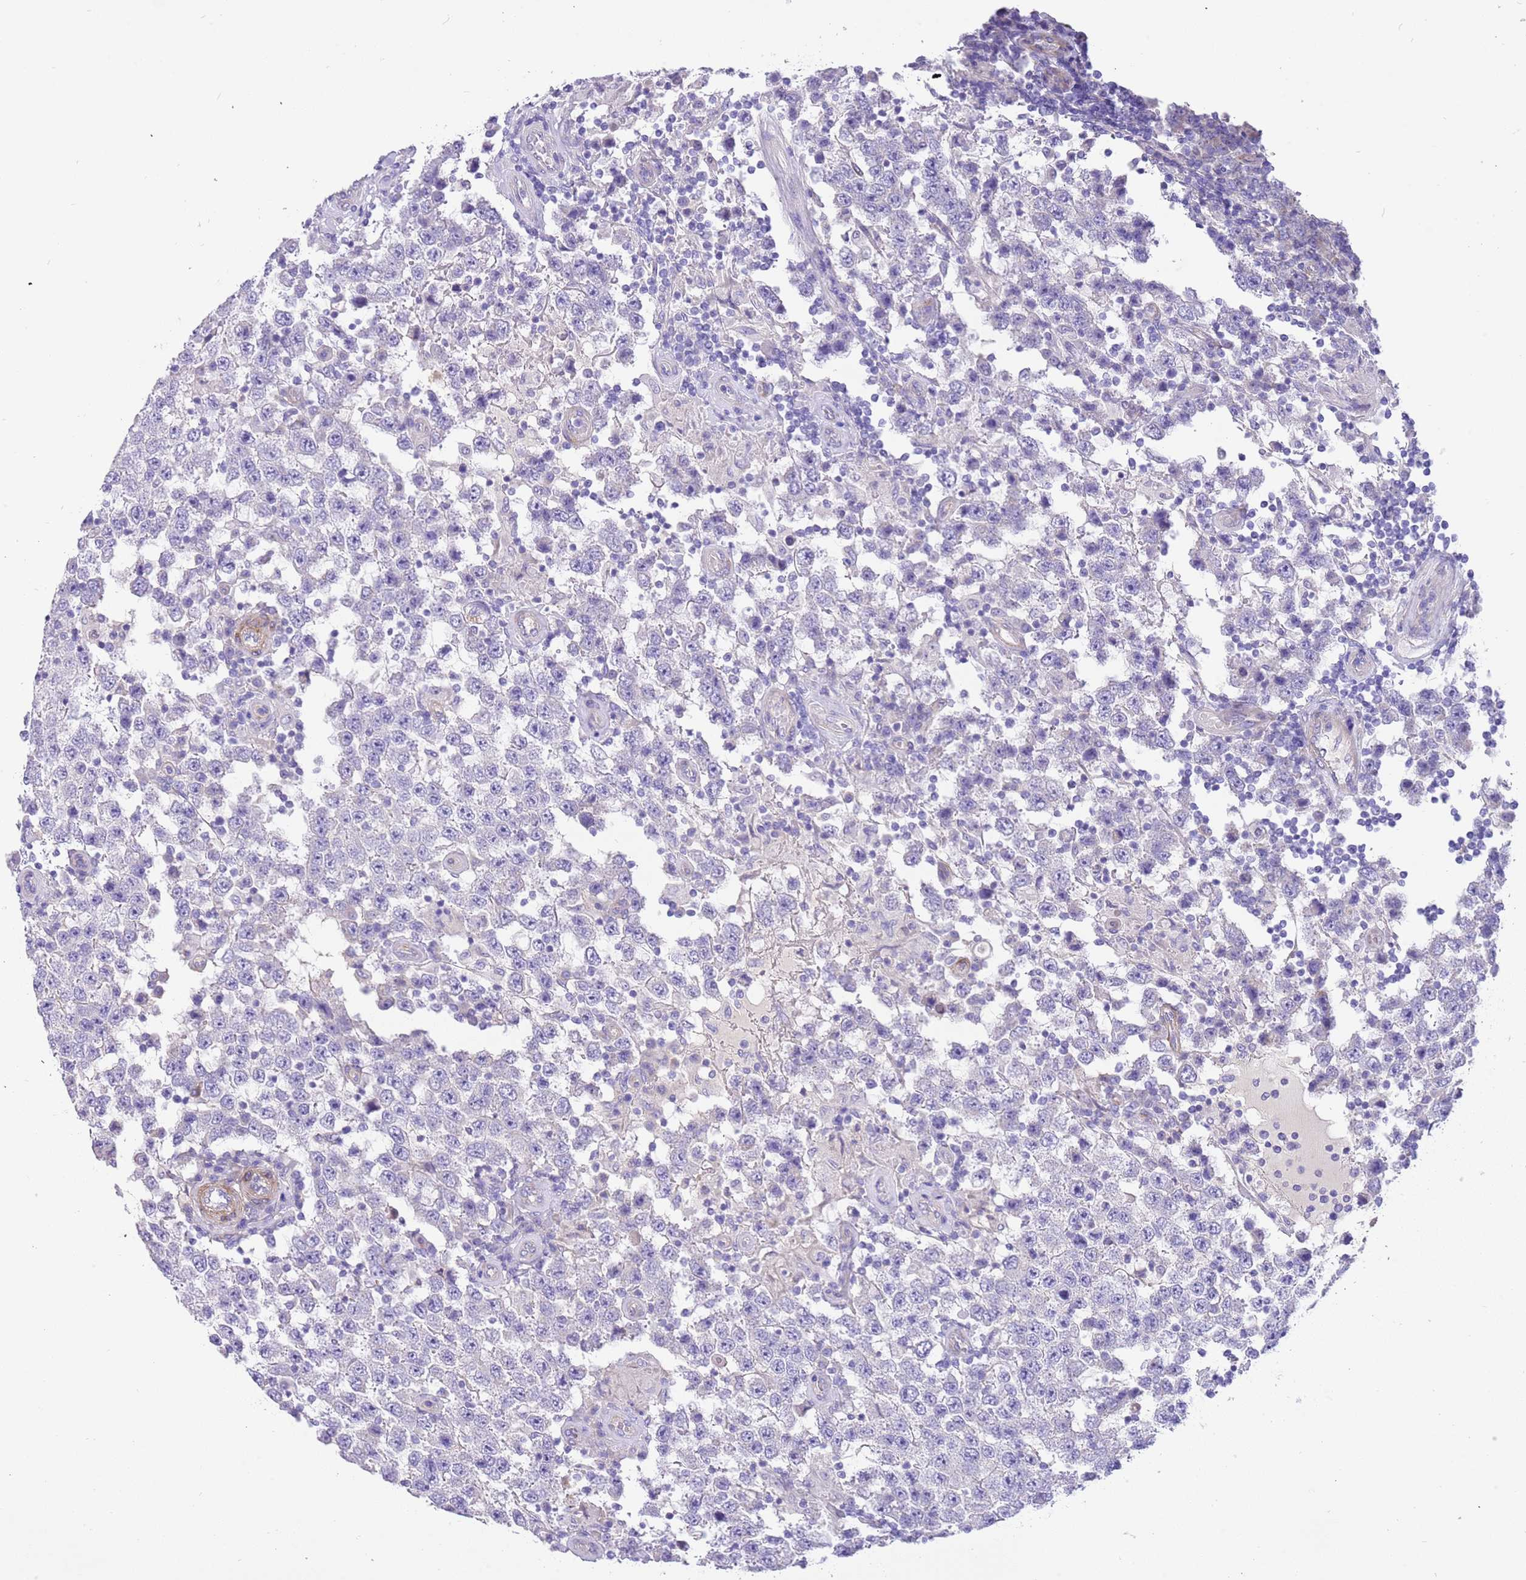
{"staining": {"intensity": "negative", "quantity": "none", "location": "none"}, "tissue": "testis cancer", "cell_type": "Tumor cells", "image_type": "cancer", "snomed": [{"axis": "morphology", "description": "Normal tissue, NOS"}, {"axis": "morphology", "description": "Urothelial carcinoma, High grade"}, {"axis": "morphology", "description": "Seminoma, NOS"}, {"axis": "morphology", "description": "Carcinoma, Embryonal, NOS"}, {"axis": "topography", "description": "Urinary bladder"}, {"axis": "topography", "description": "Testis"}], "caption": "This histopathology image is of testis cancer stained with immunohistochemistry to label a protein in brown with the nuclei are counter-stained blue. There is no expression in tumor cells.", "gene": "SERINC3", "patient": {"sex": "male", "age": 41}}